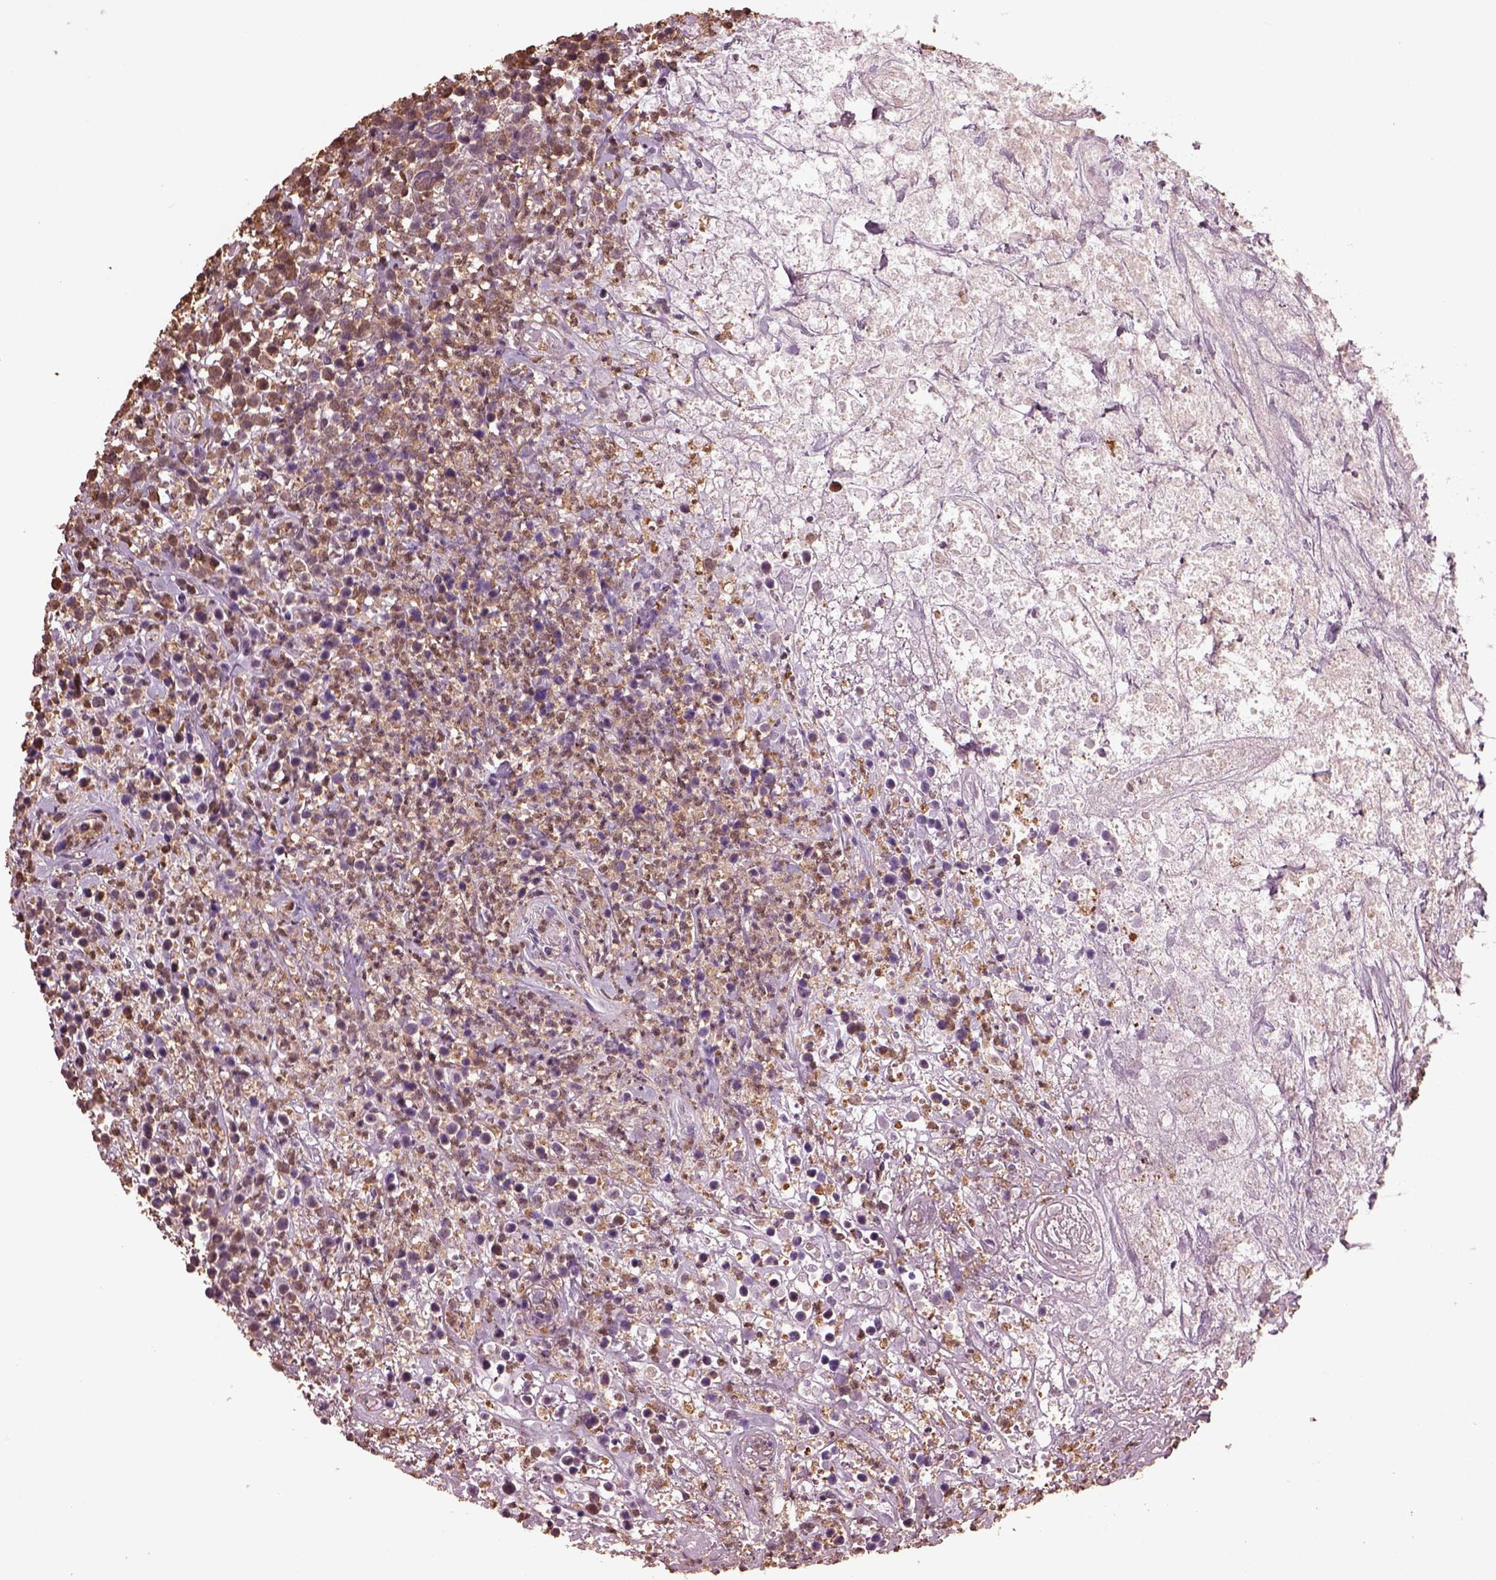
{"staining": {"intensity": "weak", "quantity": ">75%", "location": "cytoplasmic/membranous"}, "tissue": "lymphoma", "cell_type": "Tumor cells", "image_type": "cancer", "snomed": [{"axis": "morphology", "description": "Malignant lymphoma, non-Hodgkin's type, High grade"}, {"axis": "topography", "description": "Soft tissue"}], "caption": "Protein expression by immunohistochemistry shows weak cytoplasmic/membranous staining in about >75% of tumor cells in lymphoma.", "gene": "IL31RA", "patient": {"sex": "female", "age": 56}}